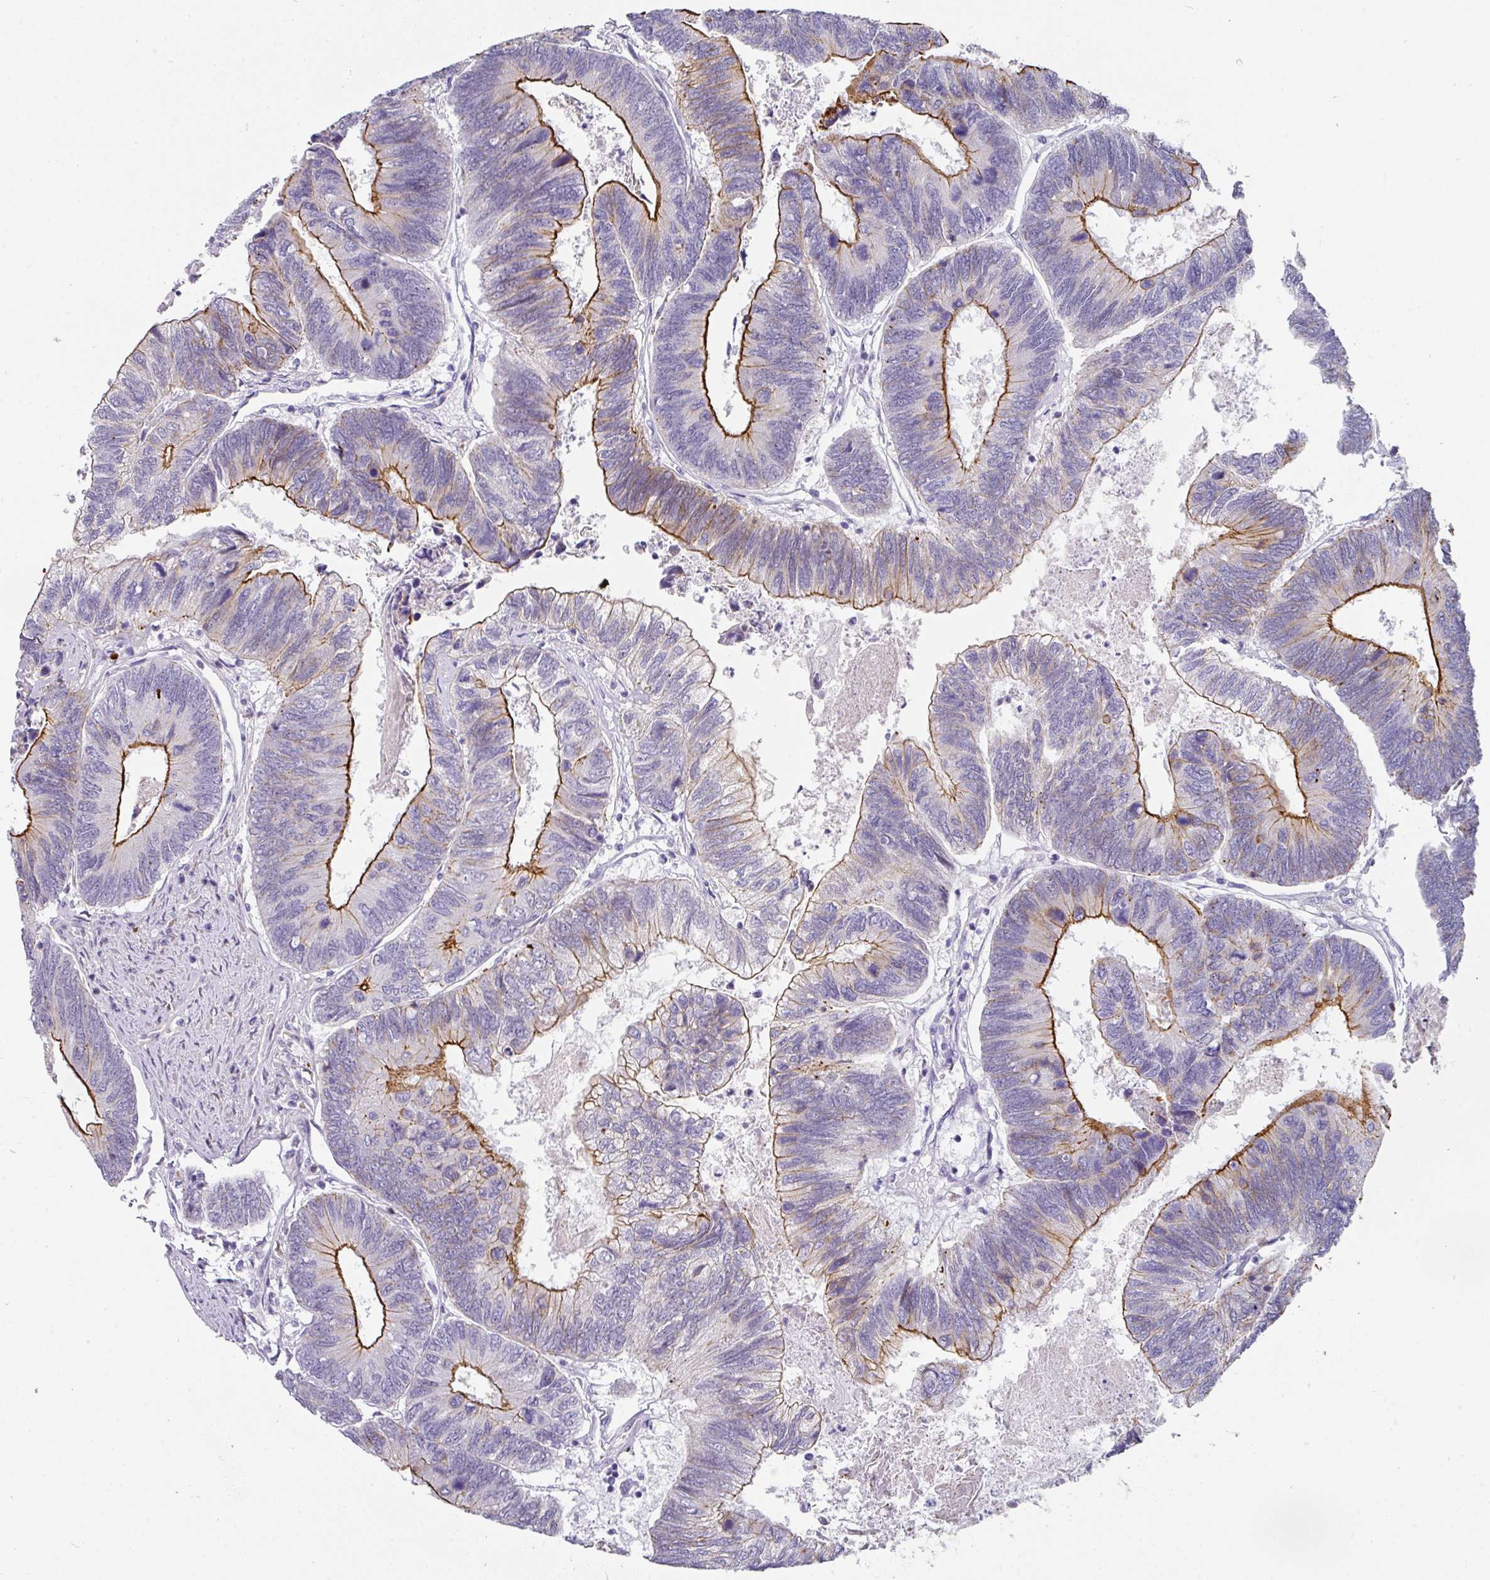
{"staining": {"intensity": "strong", "quantity": "25%-75%", "location": "cytoplasmic/membranous"}, "tissue": "colorectal cancer", "cell_type": "Tumor cells", "image_type": "cancer", "snomed": [{"axis": "morphology", "description": "Adenocarcinoma, NOS"}, {"axis": "topography", "description": "Colon"}], "caption": "High-magnification brightfield microscopy of adenocarcinoma (colorectal) stained with DAB (3,3'-diaminobenzidine) (brown) and counterstained with hematoxylin (blue). tumor cells exhibit strong cytoplasmic/membranous staining is seen in about25%-75% of cells.", "gene": "ANKRD29", "patient": {"sex": "female", "age": 67}}